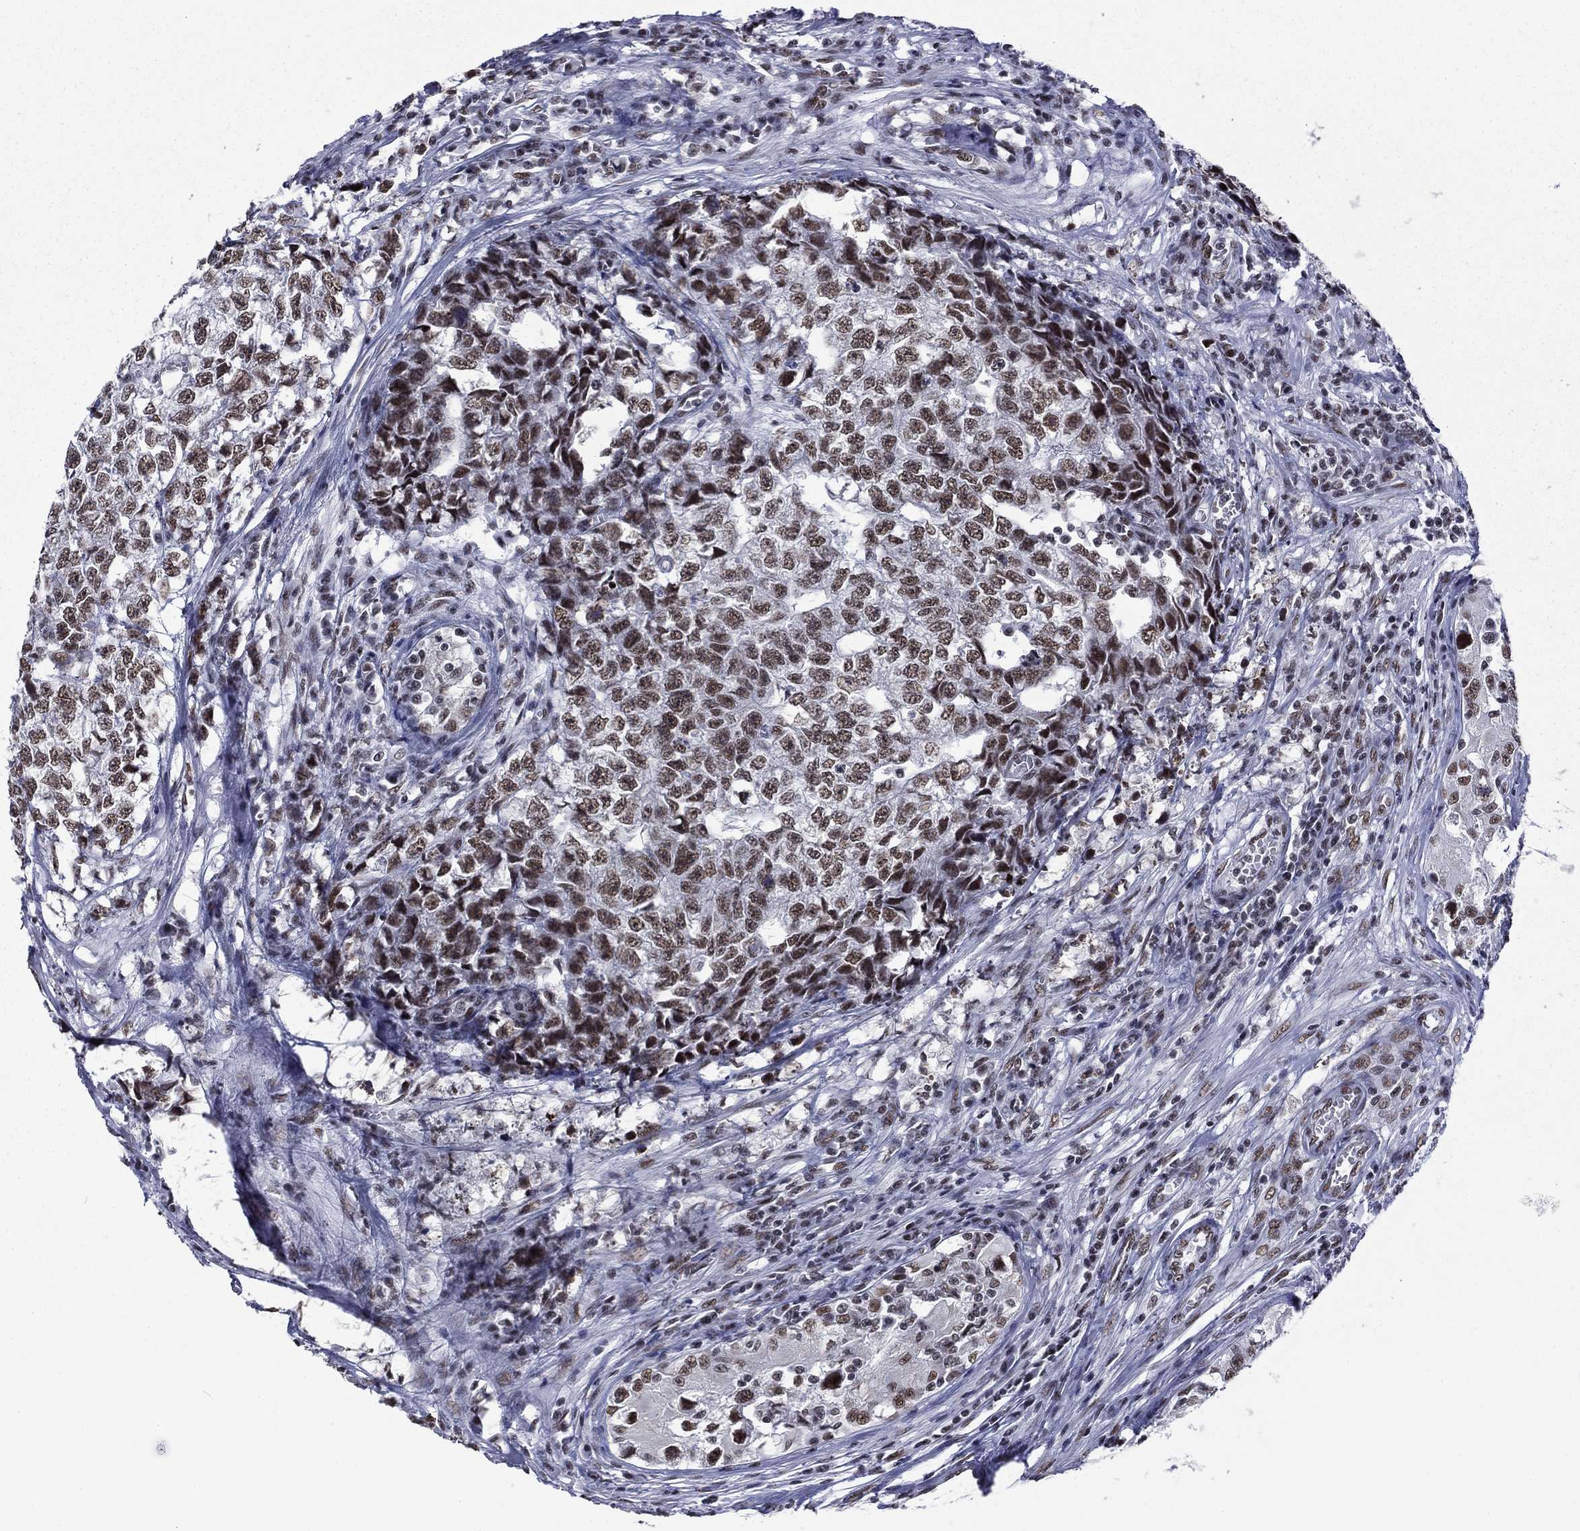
{"staining": {"intensity": "moderate", "quantity": "25%-75%", "location": "nuclear"}, "tissue": "testis cancer", "cell_type": "Tumor cells", "image_type": "cancer", "snomed": [{"axis": "morphology", "description": "Seminoma, NOS"}, {"axis": "morphology", "description": "Carcinoma, Embryonal, NOS"}, {"axis": "topography", "description": "Testis"}], "caption": "A photomicrograph showing moderate nuclear expression in about 25%-75% of tumor cells in testis cancer, as visualized by brown immunohistochemical staining.", "gene": "ETV5", "patient": {"sex": "male", "age": 22}}